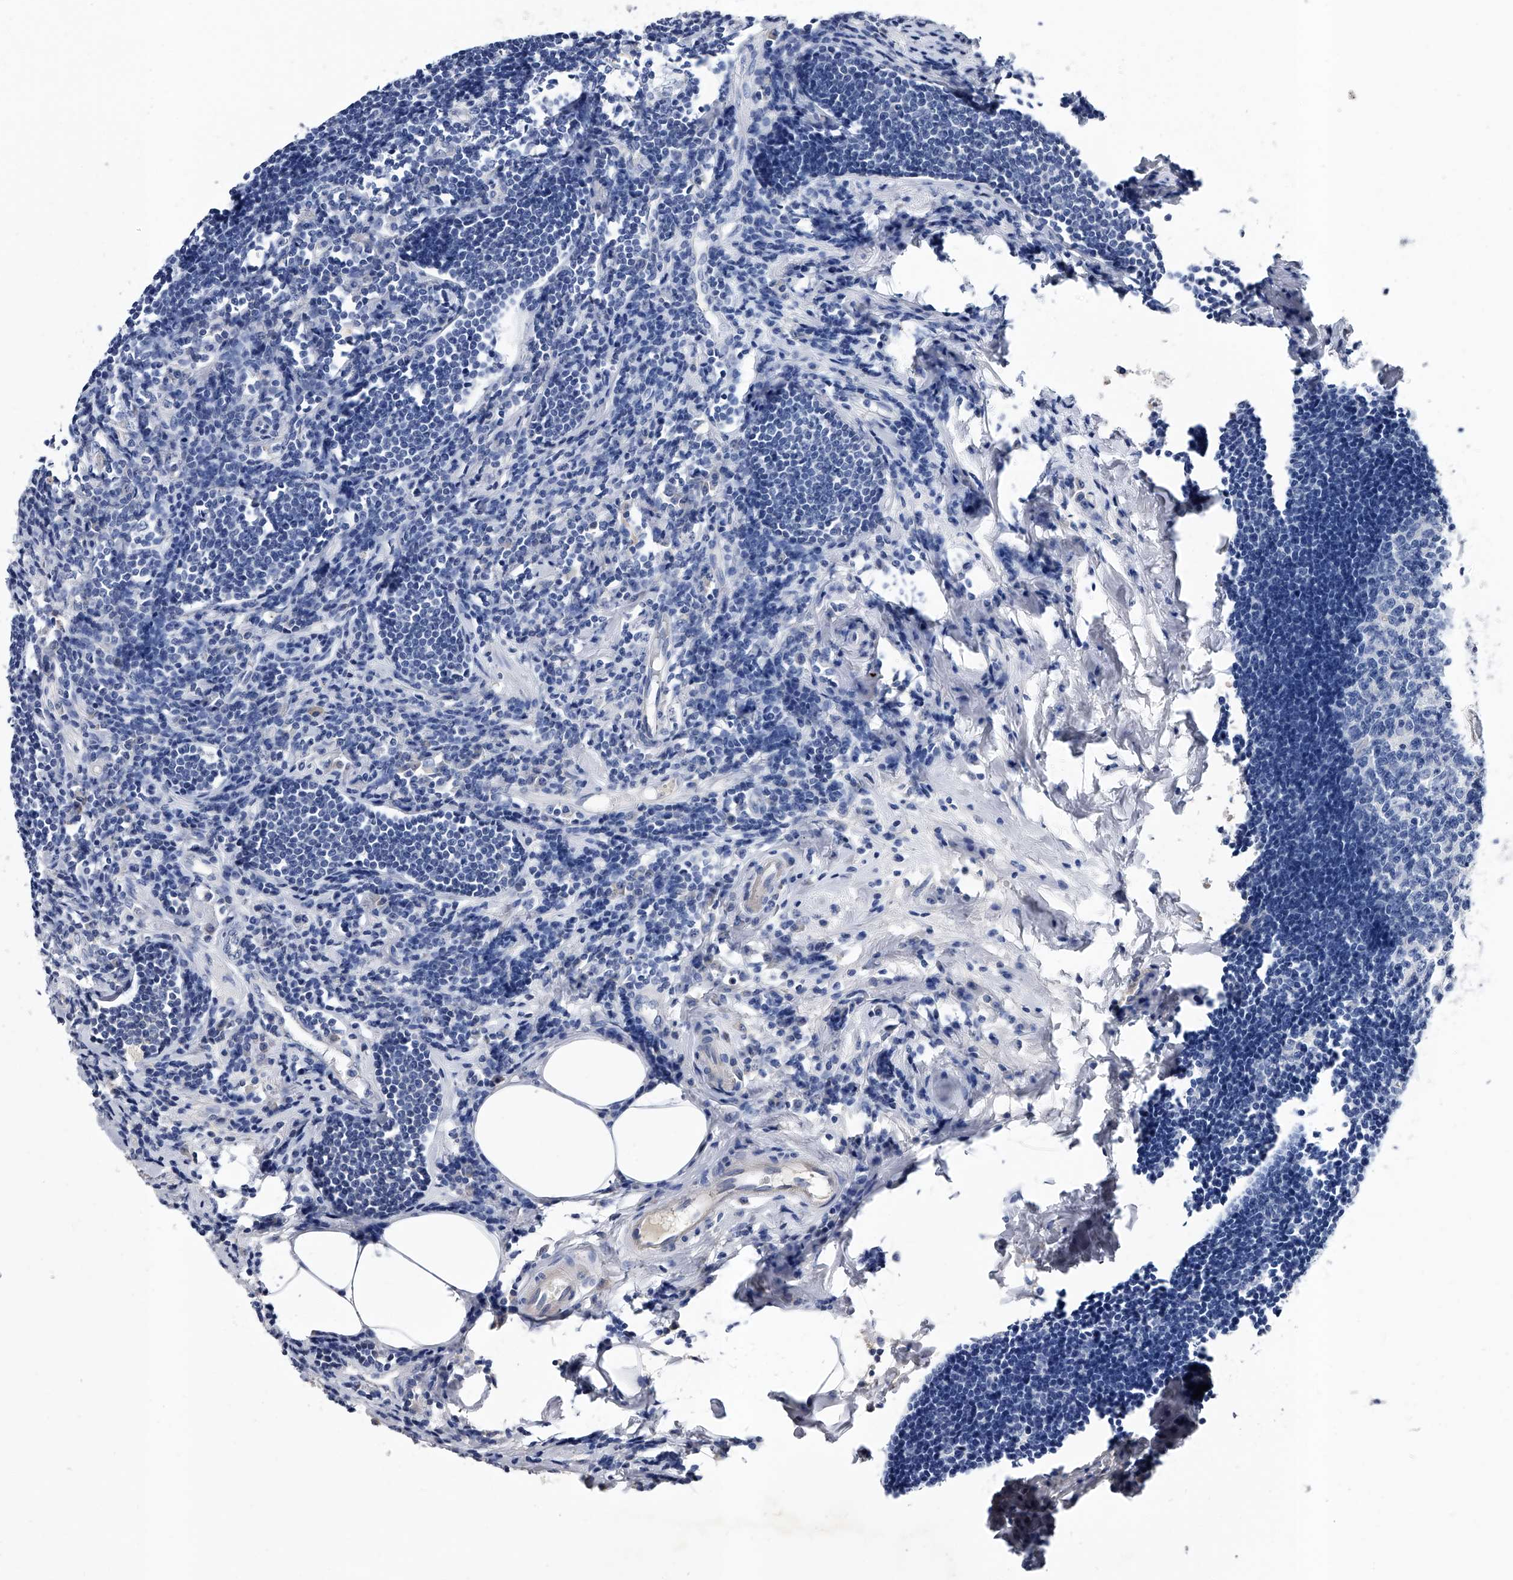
{"staining": {"intensity": "negative", "quantity": "none", "location": "none"}, "tissue": "appendix", "cell_type": "Glandular cells", "image_type": "normal", "snomed": [{"axis": "morphology", "description": "Normal tissue, NOS"}, {"axis": "topography", "description": "Appendix"}], "caption": "Immunohistochemistry of normal human appendix shows no staining in glandular cells. The staining was performed using DAB to visualize the protein expression in brown, while the nuclei were stained in blue with hematoxylin (Magnification: 20x).", "gene": "EFCAB7", "patient": {"sex": "female", "age": 54}}